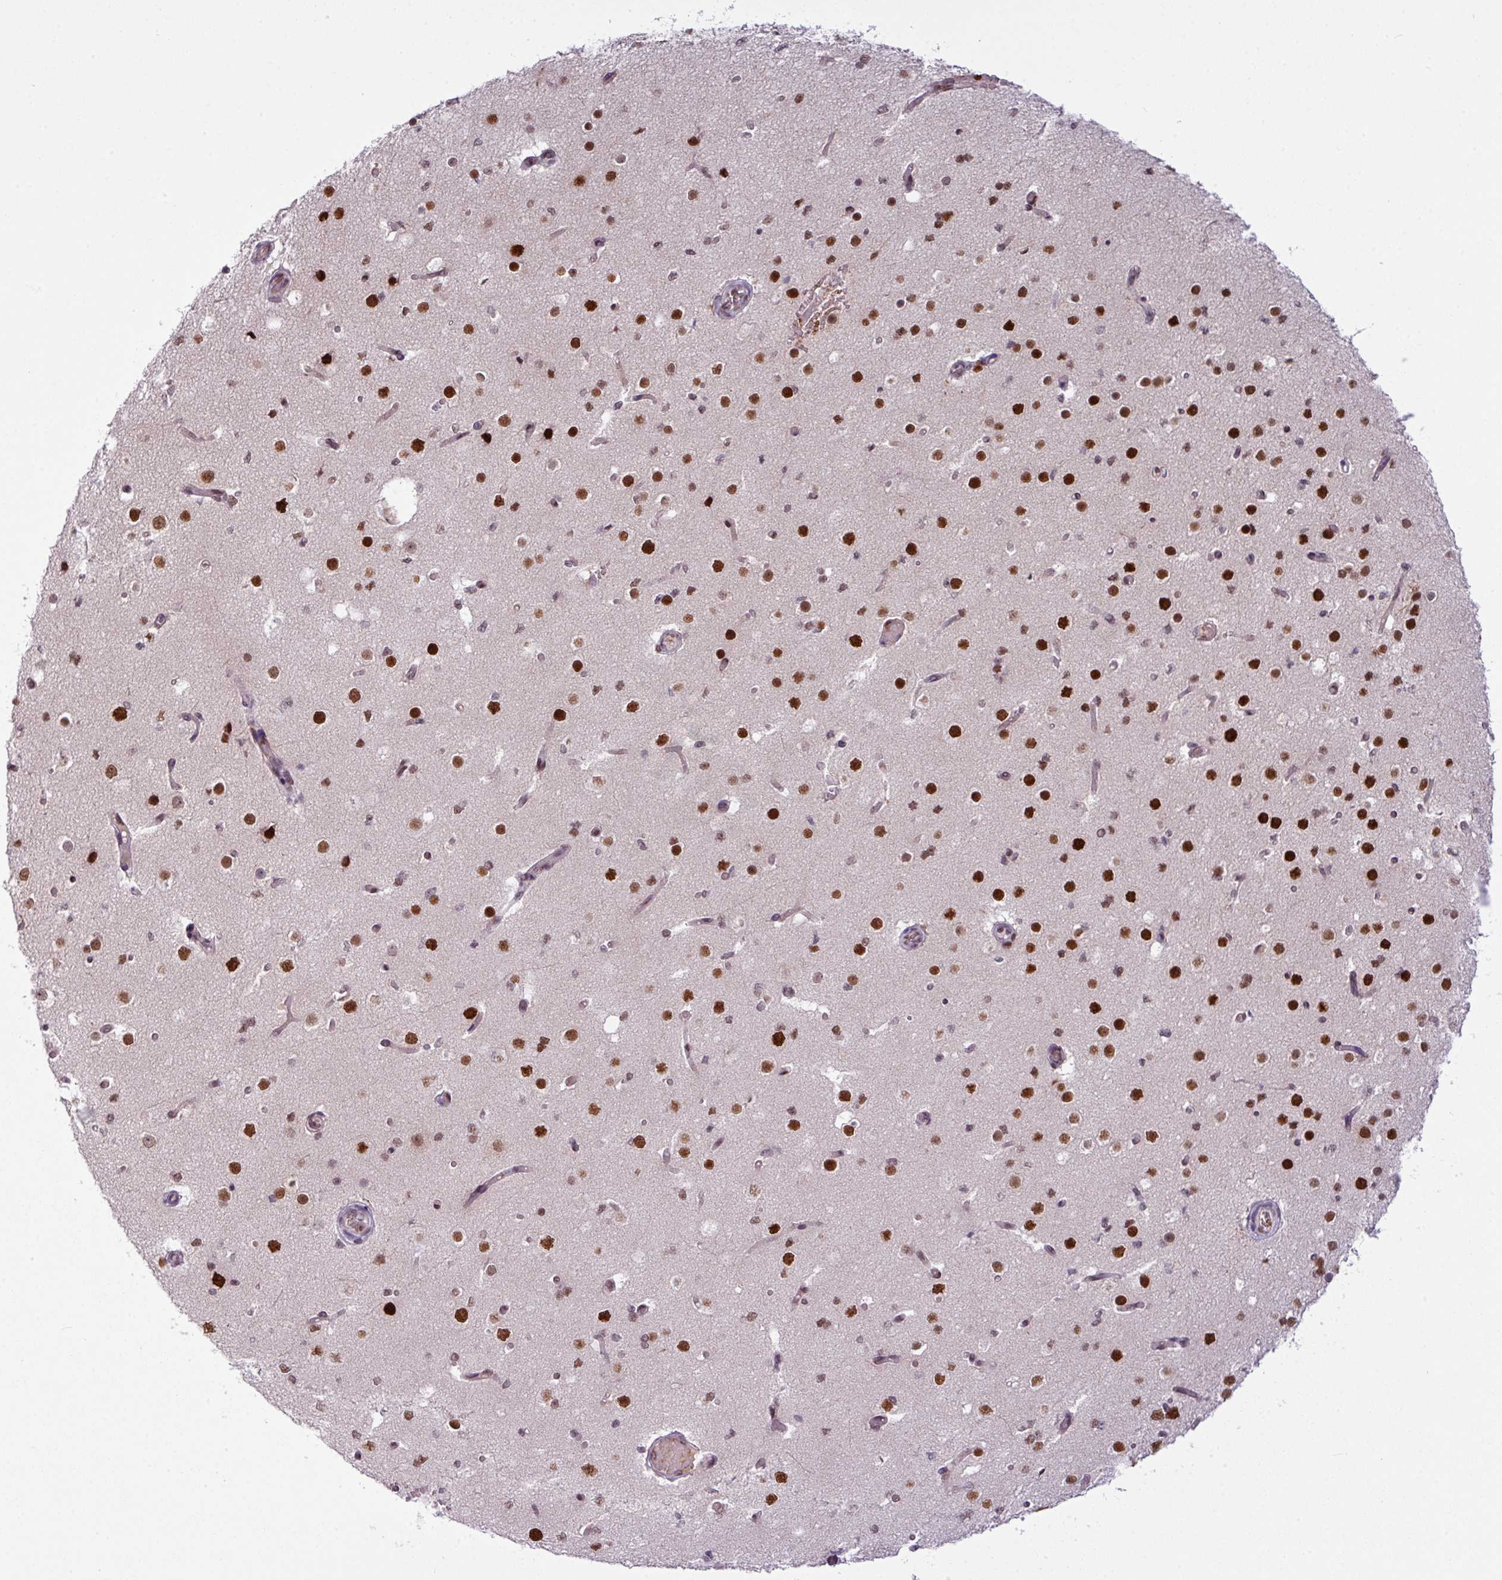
{"staining": {"intensity": "weak", "quantity": "25%-75%", "location": "nuclear"}, "tissue": "cerebral cortex", "cell_type": "Endothelial cells", "image_type": "normal", "snomed": [{"axis": "morphology", "description": "Normal tissue, NOS"}, {"axis": "morphology", "description": "Inflammation, NOS"}, {"axis": "topography", "description": "Cerebral cortex"}], "caption": "A brown stain highlights weak nuclear expression of a protein in endothelial cells of unremarkable cerebral cortex. (IHC, brightfield microscopy, high magnification).", "gene": "PRDM5", "patient": {"sex": "male", "age": 6}}